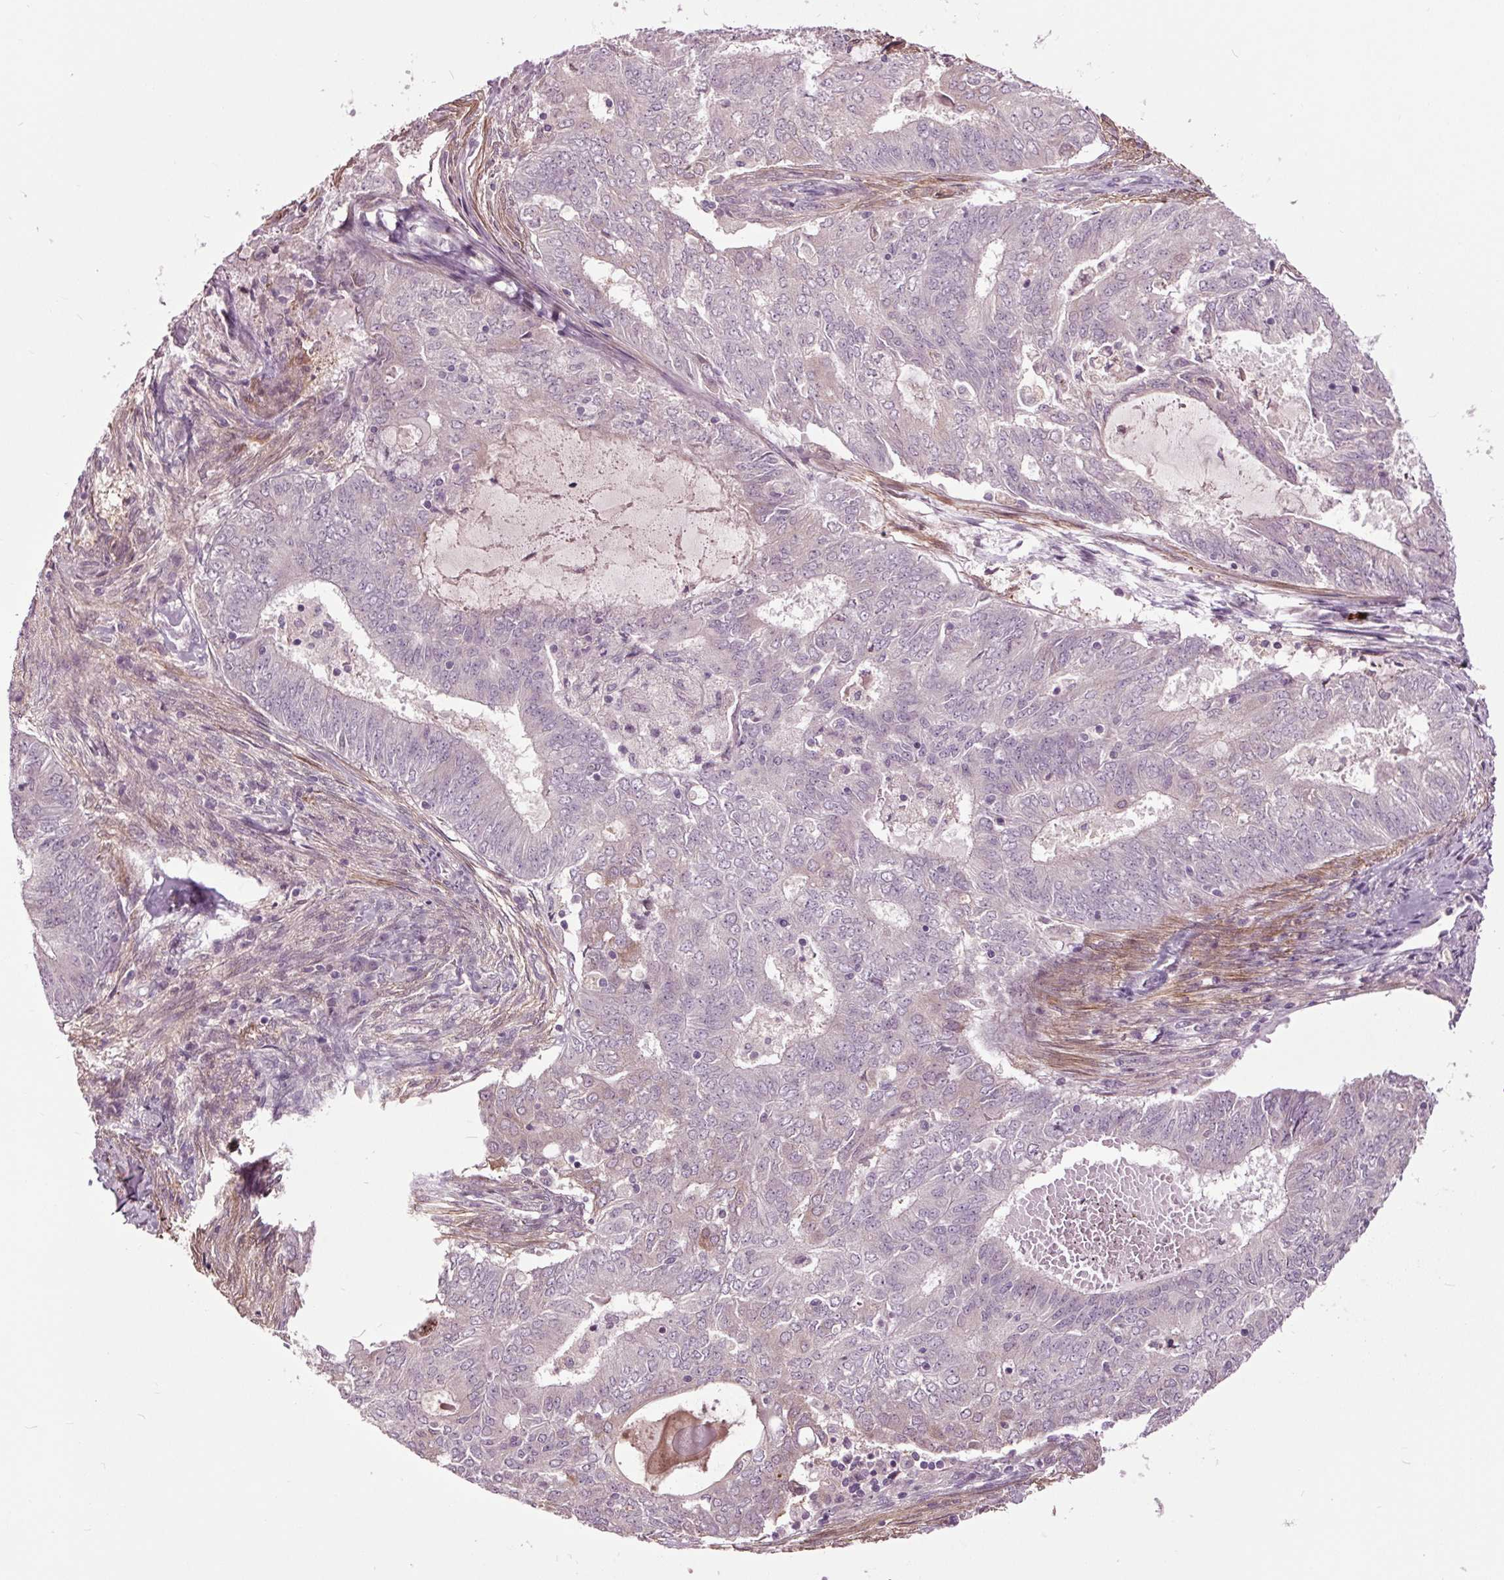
{"staining": {"intensity": "negative", "quantity": "none", "location": "none"}, "tissue": "endometrial cancer", "cell_type": "Tumor cells", "image_type": "cancer", "snomed": [{"axis": "morphology", "description": "Adenocarcinoma, NOS"}, {"axis": "topography", "description": "Endometrium"}], "caption": "Immunohistochemistry of human endometrial adenocarcinoma displays no positivity in tumor cells.", "gene": "HAUS5", "patient": {"sex": "female", "age": 62}}